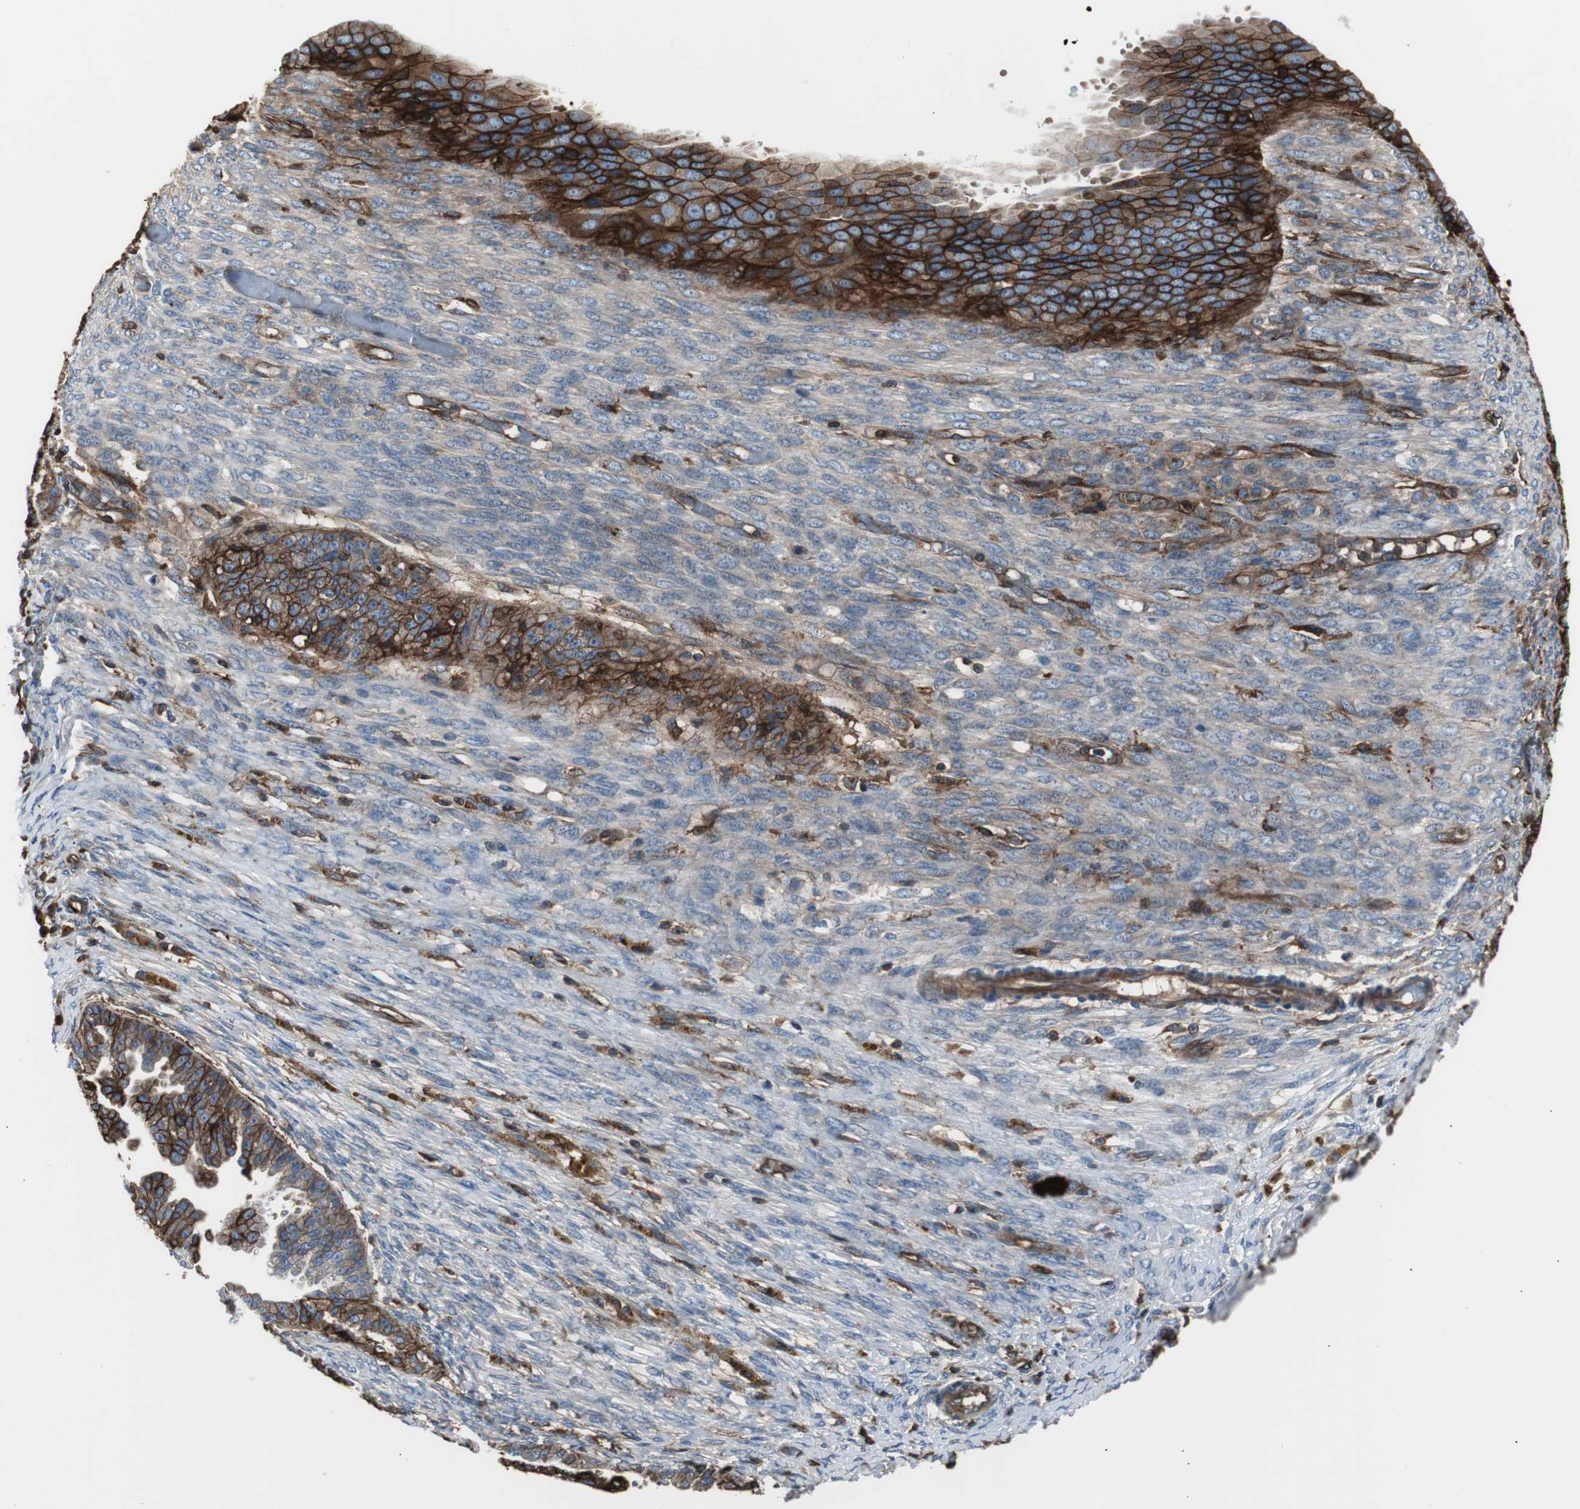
{"staining": {"intensity": "strong", "quantity": ">75%", "location": "cytoplasmic/membranous"}, "tissue": "ovarian cancer", "cell_type": "Tumor cells", "image_type": "cancer", "snomed": [{"axis": "morphology", "description": "Cystadenocarcinoma, serous, NOS"}, {"axis": "topography", "description": "Ovary"}], "caption": "Immunohistochemical staining of human ovarian cancer demonstrates high levels of strong cytoplasmic/membranous expression in approximately >75% of tumor cells.", "gene": "B2M", "patient": {"sex": "female", "age": 58}}